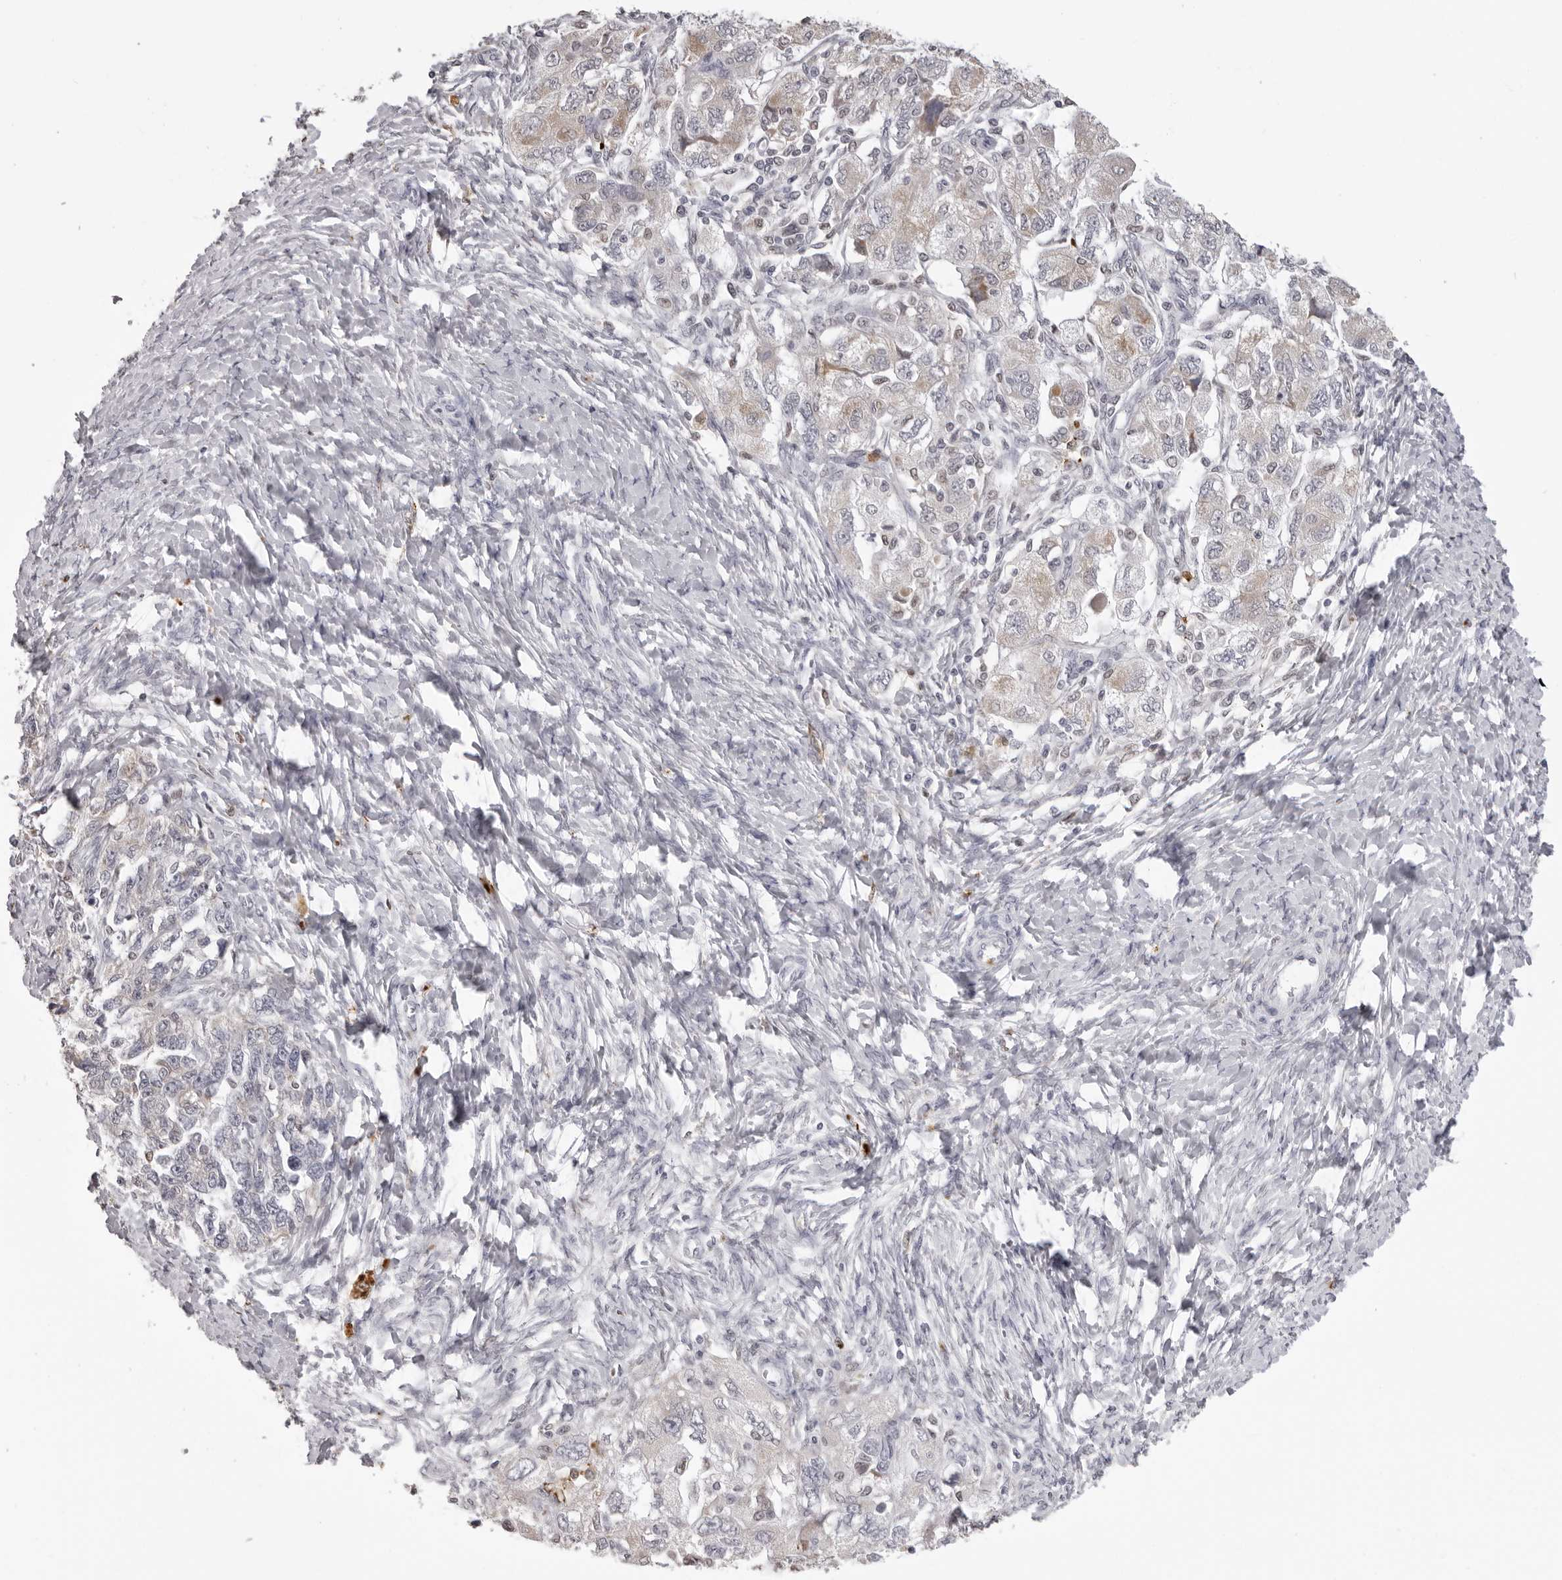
{"staining": {"intensity": "weak", "quantity": "<25%", "location": "cytoplasmic/membranous"}, "tissue": "ovarian cancer", "cell_type": "Tumor cells", "image_type": "cancer", "snomed": [{"axis": "morphology", "description": "Carcinoma, NOS"}, {"axis": "morphology", "description": "Cystadenocarcinoma, serous, NOS"}, {"axis": "topography", "description": "Ovary"}], "caption": "Human ovarian cancer (carcinoma) stained for a protein using immunohistochemistry (IHC) exhibits no positivity in tumor cells.", "gene": "IL31", "patient": {"sex": "female", "age": 69}}